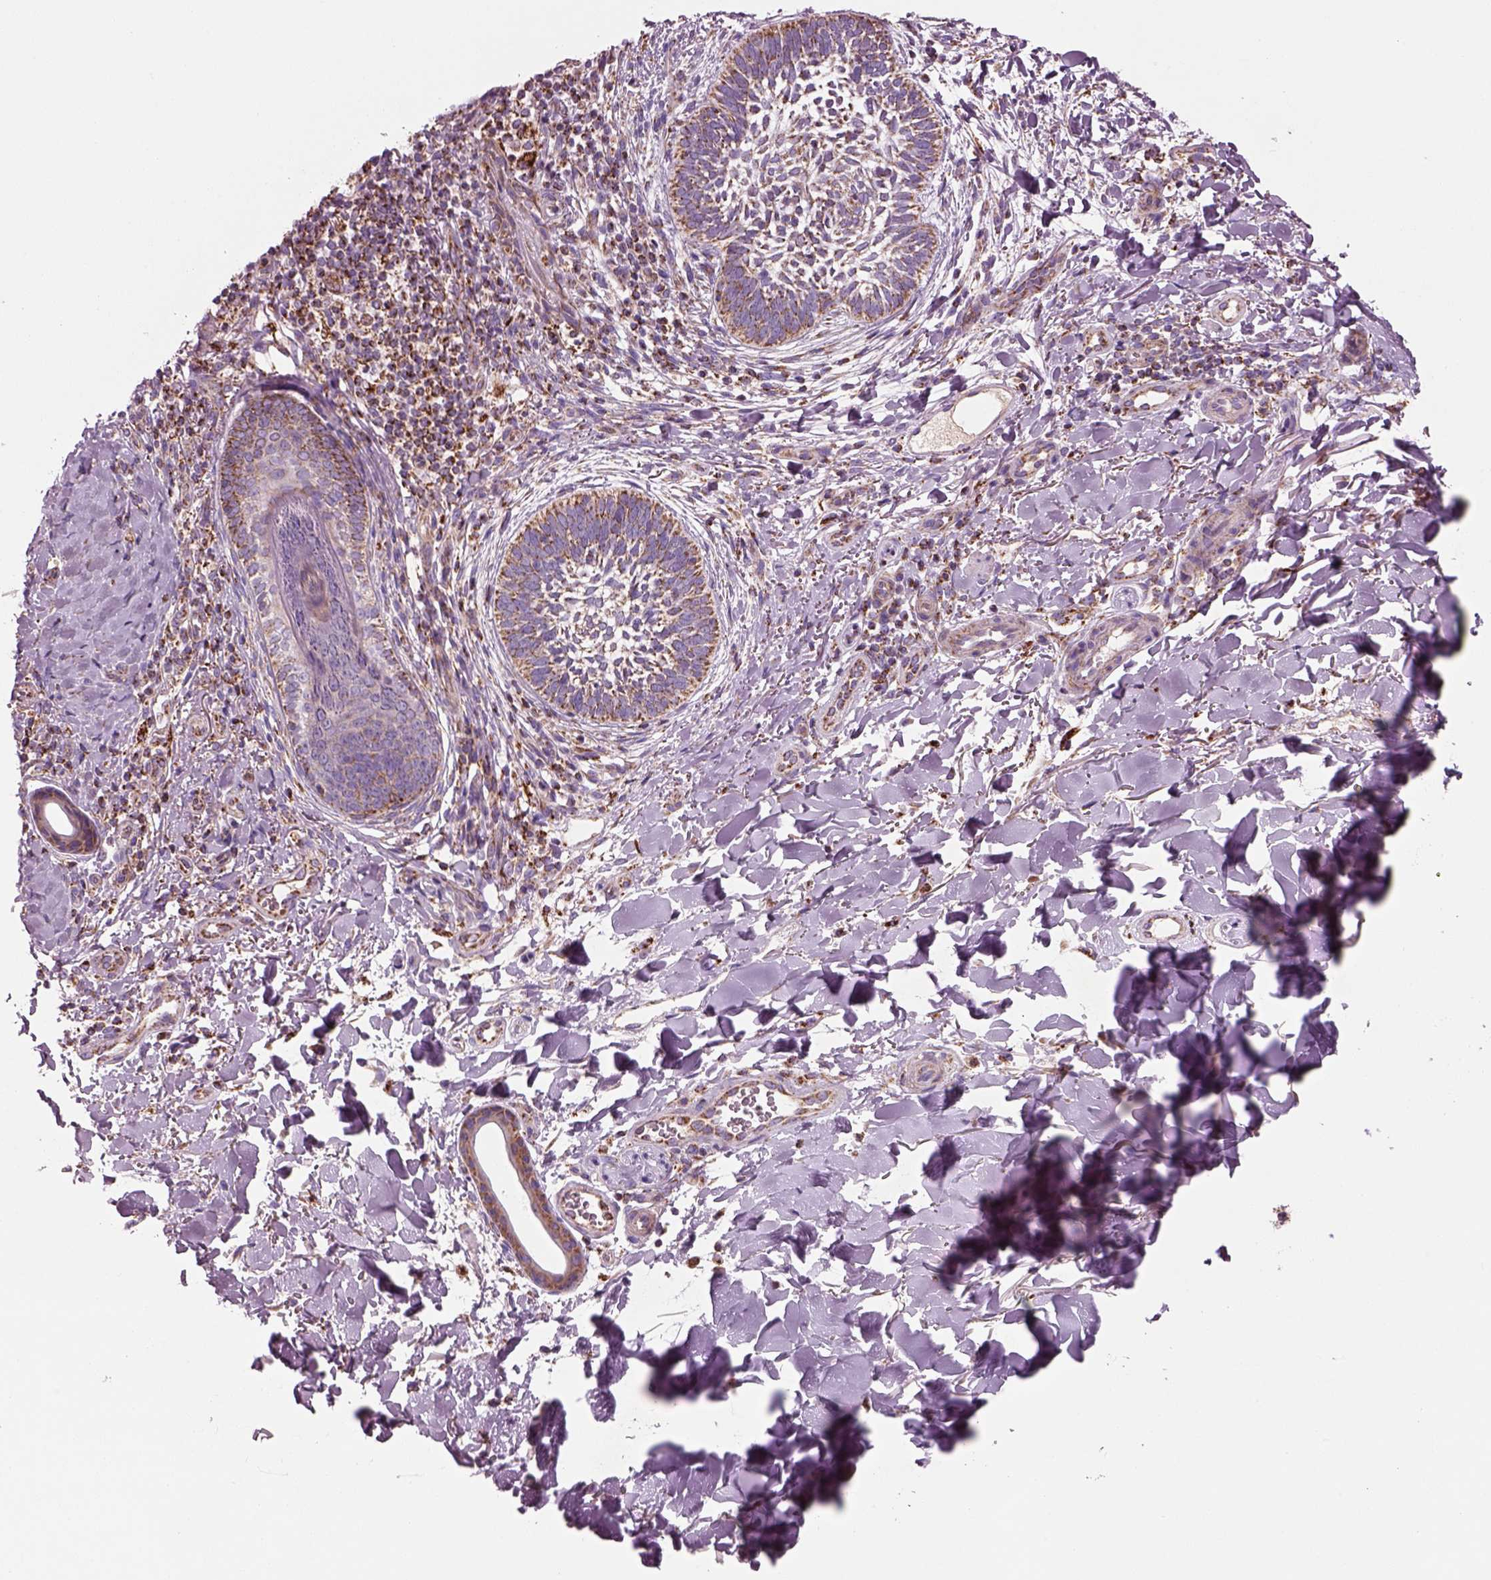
{"staining": {"intensity": "strong", "quantity": ">75%", "location": "cytoplasmic/membranous"}, "tissue": "skin cancer", "cell_type": "Tumor cells", "image_type": "cancer", "snomed": [{"axis": "morphology", "description": "Normal tissue, NOS"}, {"axis": "morphology", "description": "Basal cell carcinoma"}, {"axis": "topography", "description": "Skin"}], "caption": "This micrograph reveals basal cell carcinoma (skin) stained with immunohistochemistry (IHC) to label a protein in brown. The cytoplasmic/membranous of tumor cells show strong positivity for the protein. Nuclei are counter-stained blue.", "gene": "SLC25A24", "patient": {"sex": "male", "age": 46}}